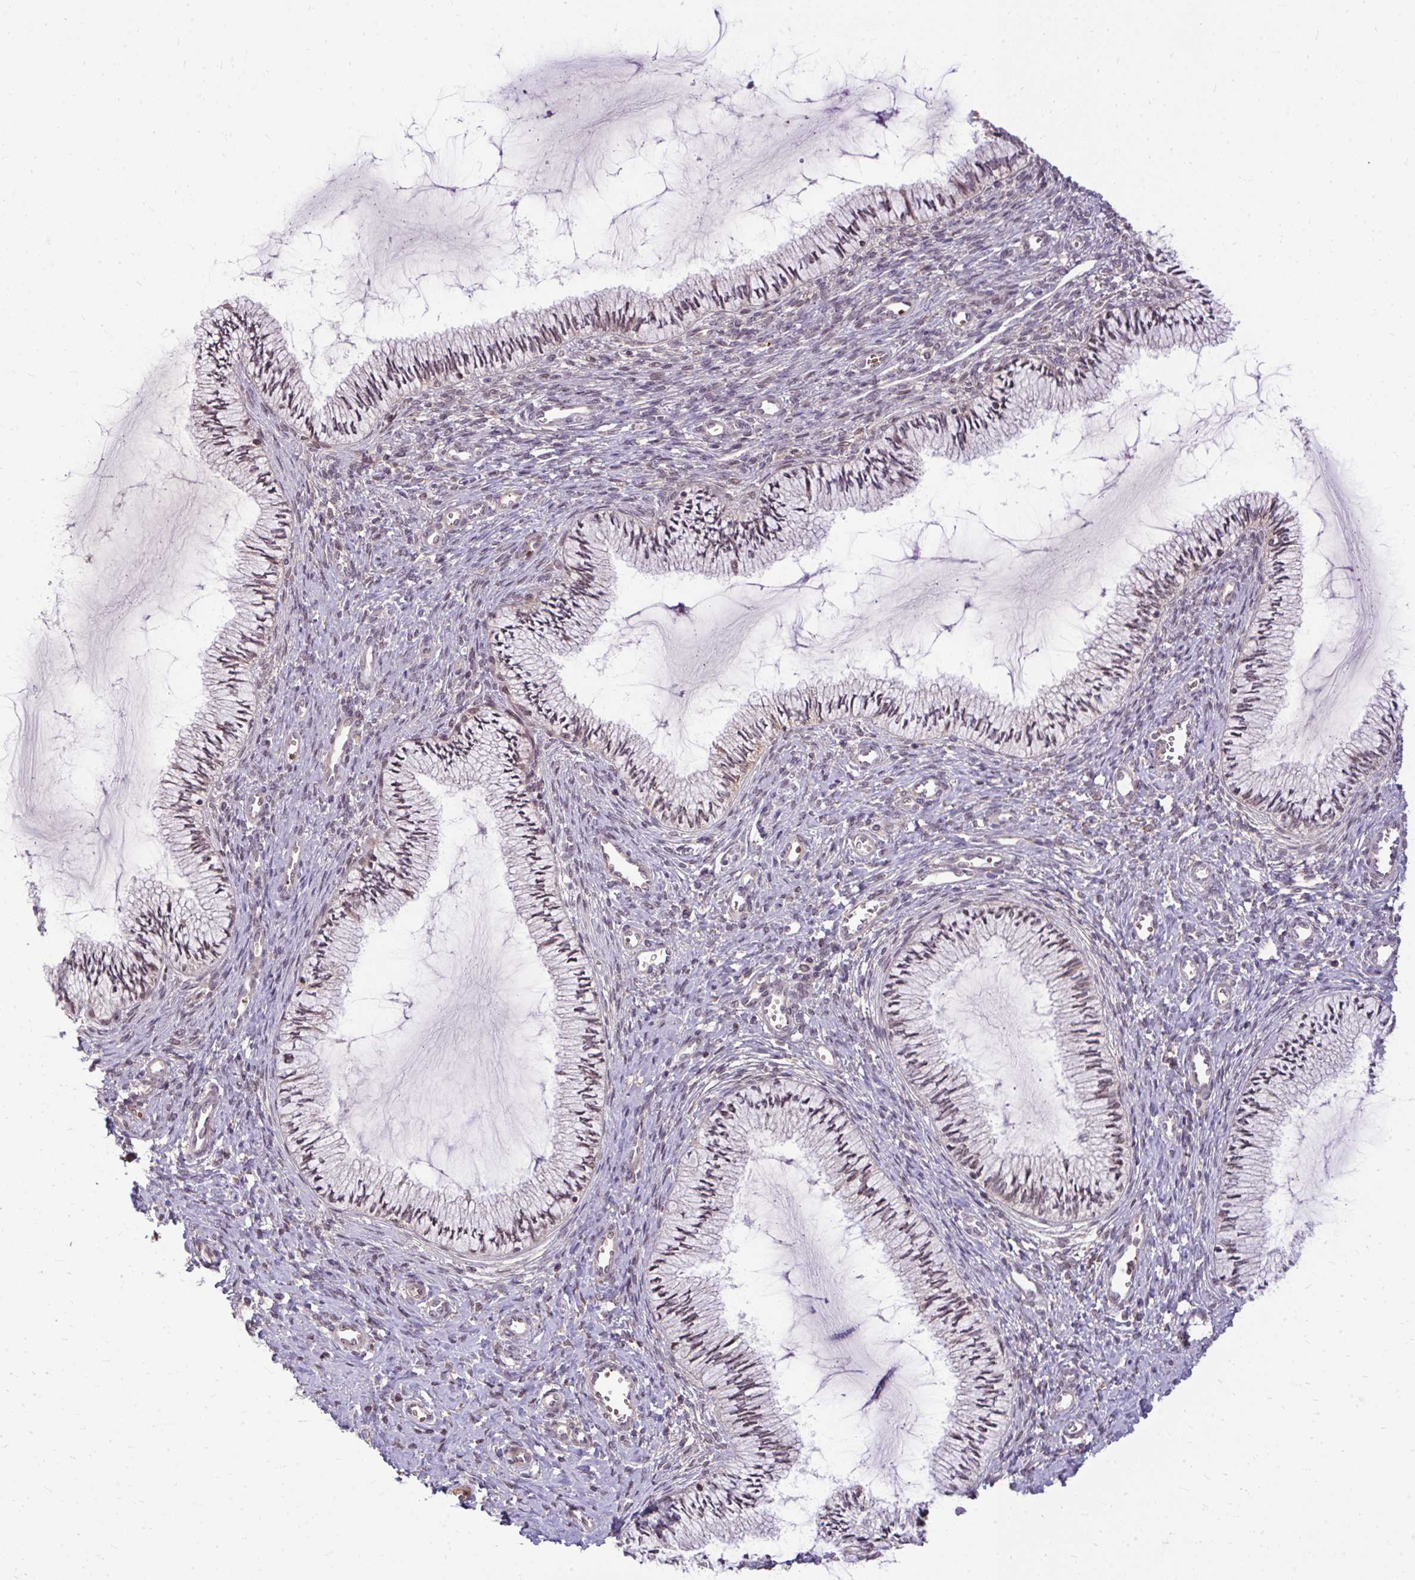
{"staining": {"intensity": "weak", "quantity": ">75%", "location": "nuclear"}, "tissue": "cervix", "cell_type": "Glandular cells", "image_type": "normal", "snomed": [{"axis": "morphology", "description": "Normal tissue, NOS"}, {"axis": "topography", "description": "Cervix"}], "caption": "Protein expression analysis of unremarkable human cervix reveals weak nuclear staining in about >75% of glandular cells.", "gene": "ZSCAN9", "patient": {"sex": "female", "age": 24}}